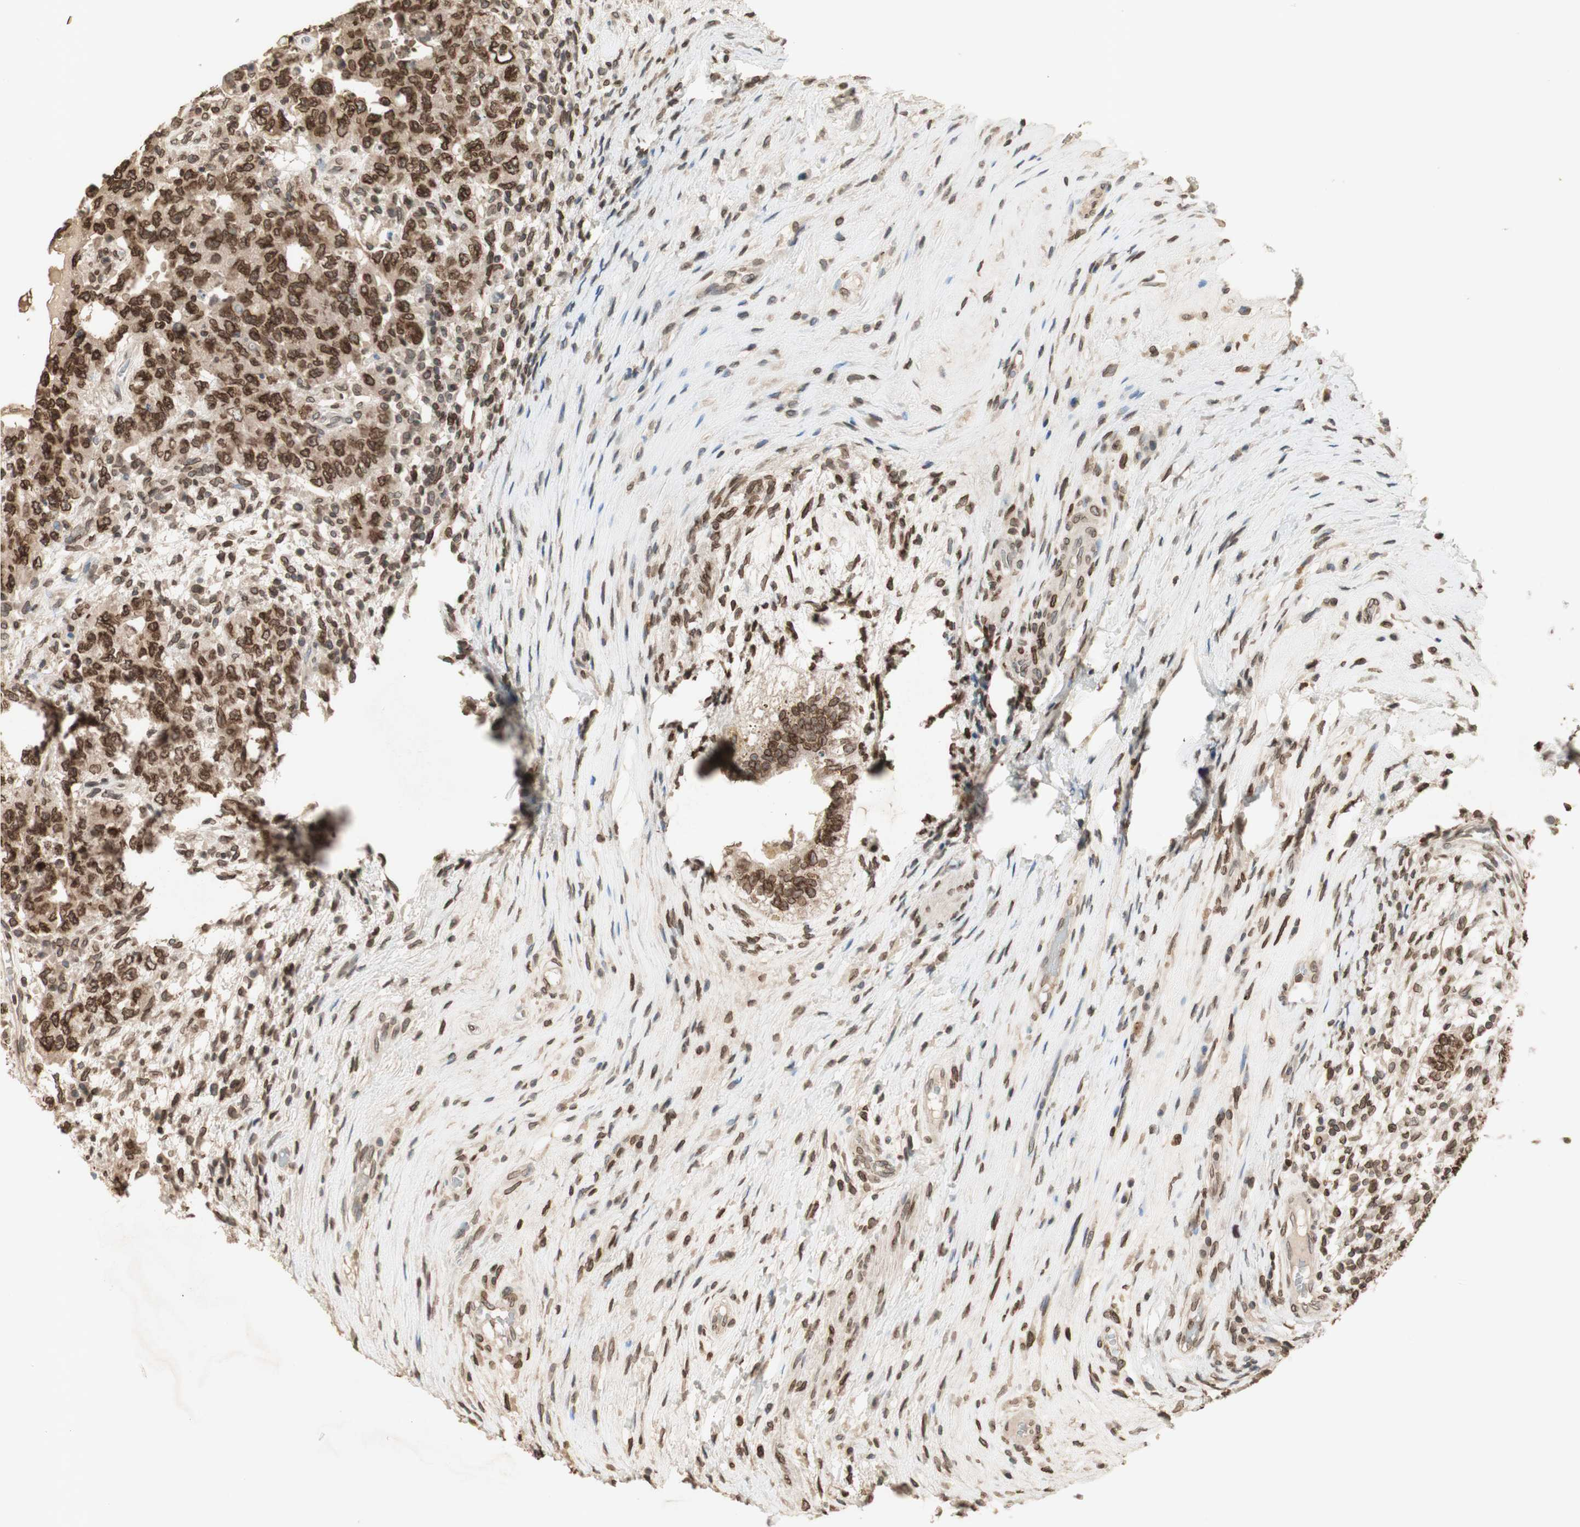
{"staining": {"intensity": "moderate", "quantity": ">75%", "location": "cytoplasmic/membranous,nuclear"}, "tissue": "testis cancer", "cell_type": "Tumor cells", "image_type": "cancer", "snomed": [{"axis": "morphology", "description": "Carcinoma, Embryonal, NOS"}, {"axis": "topography", "description": "Testis"}], "caption": "This micrograph shows testis embryonal carcinoma stained with IHC to label a protein in brown. The cytoplasmic/membranous and nuclear of tumor cells show moderate positivity for the protein. Nuclei are counter-stained blue.", "gene": "TMPO", "patient": {"sex": "male", "age": 26}}